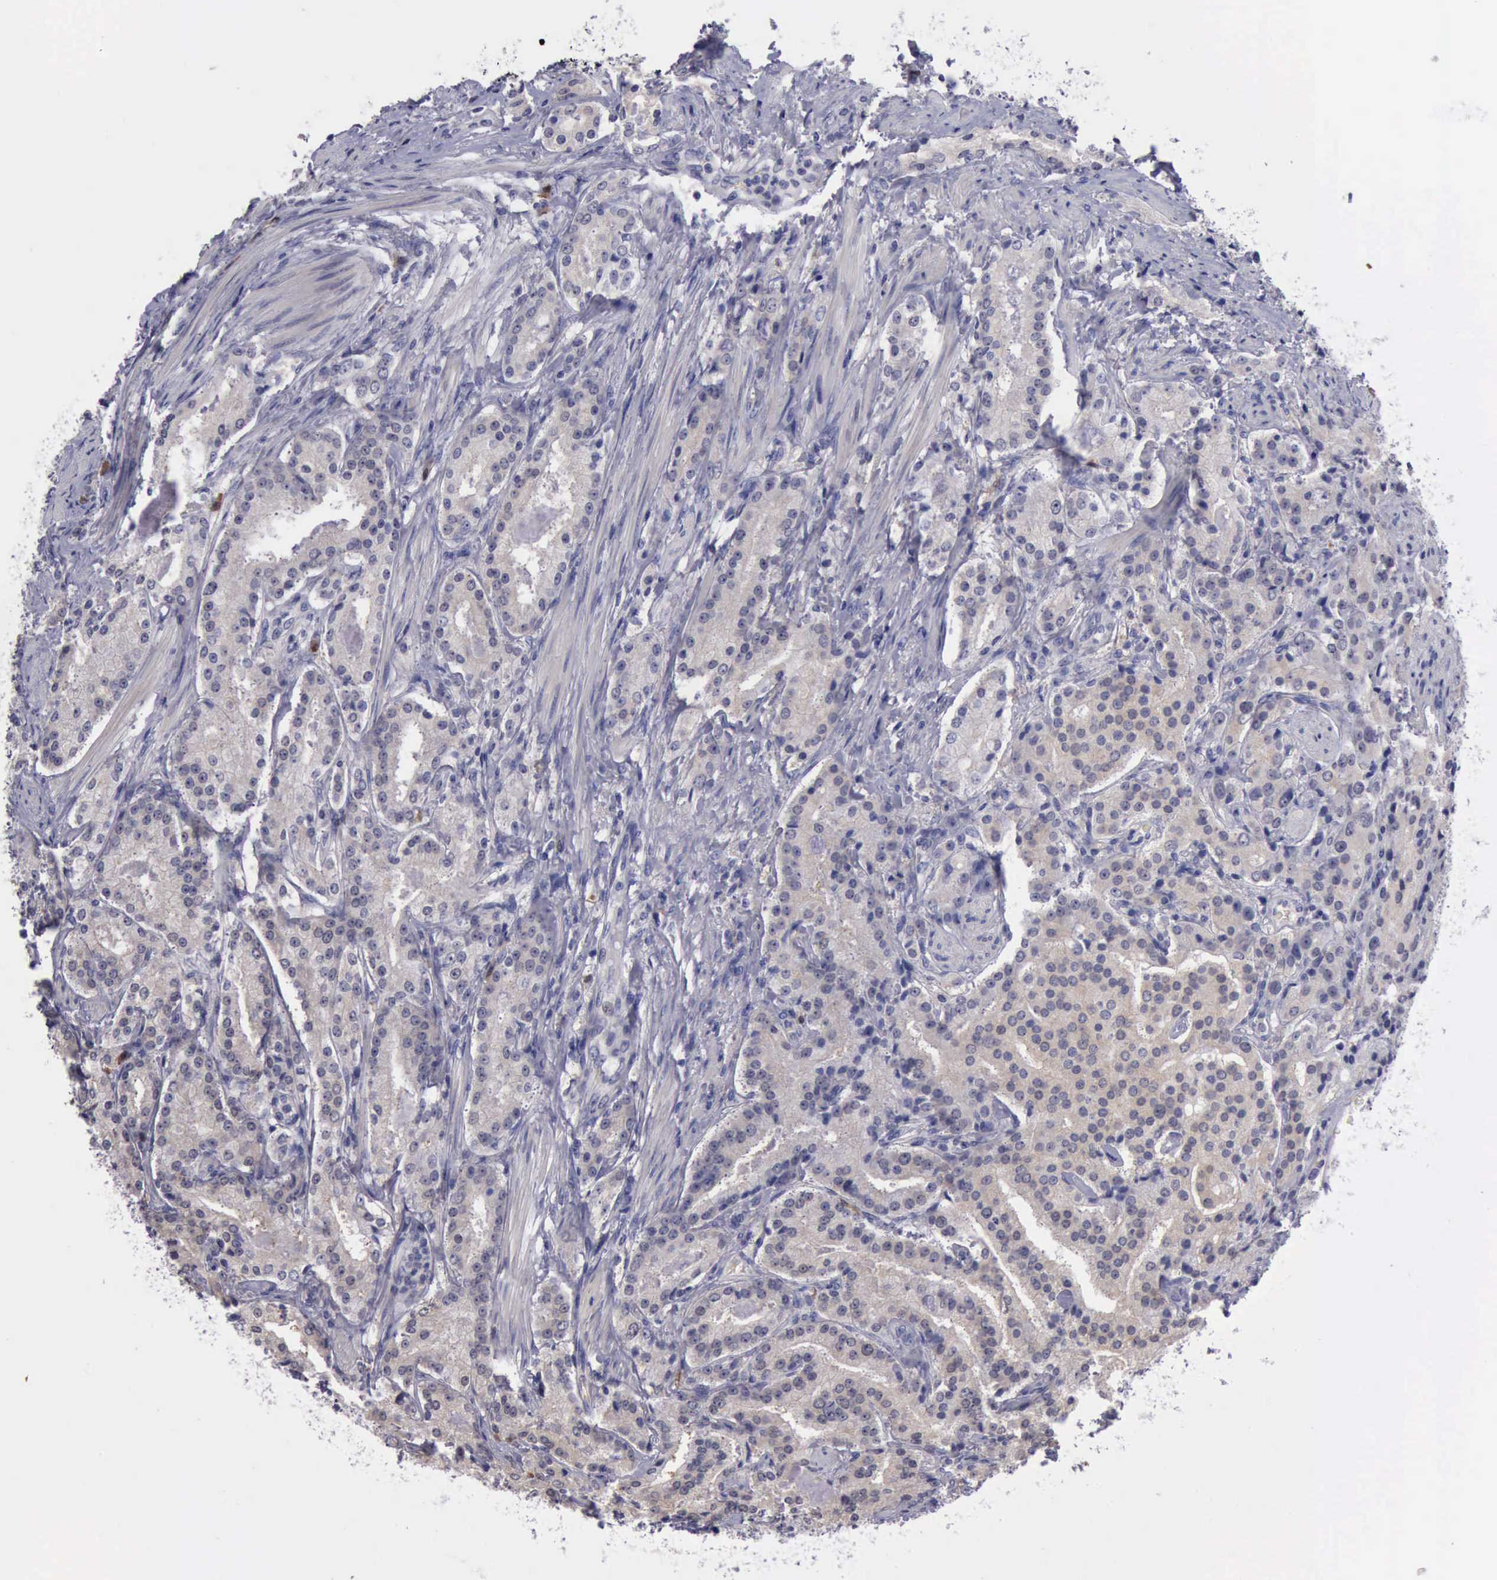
{"staining": {"intensity": "weak", "quantity": ">75%", "location": "cytoplasmic/membranous"}, "tissue": "prostate cancer", "cell_type": "Tumor cells", "image_type": "cancer", "snomed": [{"axis": "morphology", "description": "Adenocarcinoma, Medium grade"}, {"axis": "topography", "description": "Prostate"}], "caption": "Adenocarcinoma (medium-grade) (prostate) stained for a protein (brown) displays weak cytoplasmic/membranous positive staining in approximately >75% of tumor cells.", "gene": "CEP128", "patient": {"sex": "male", "age": 72}}